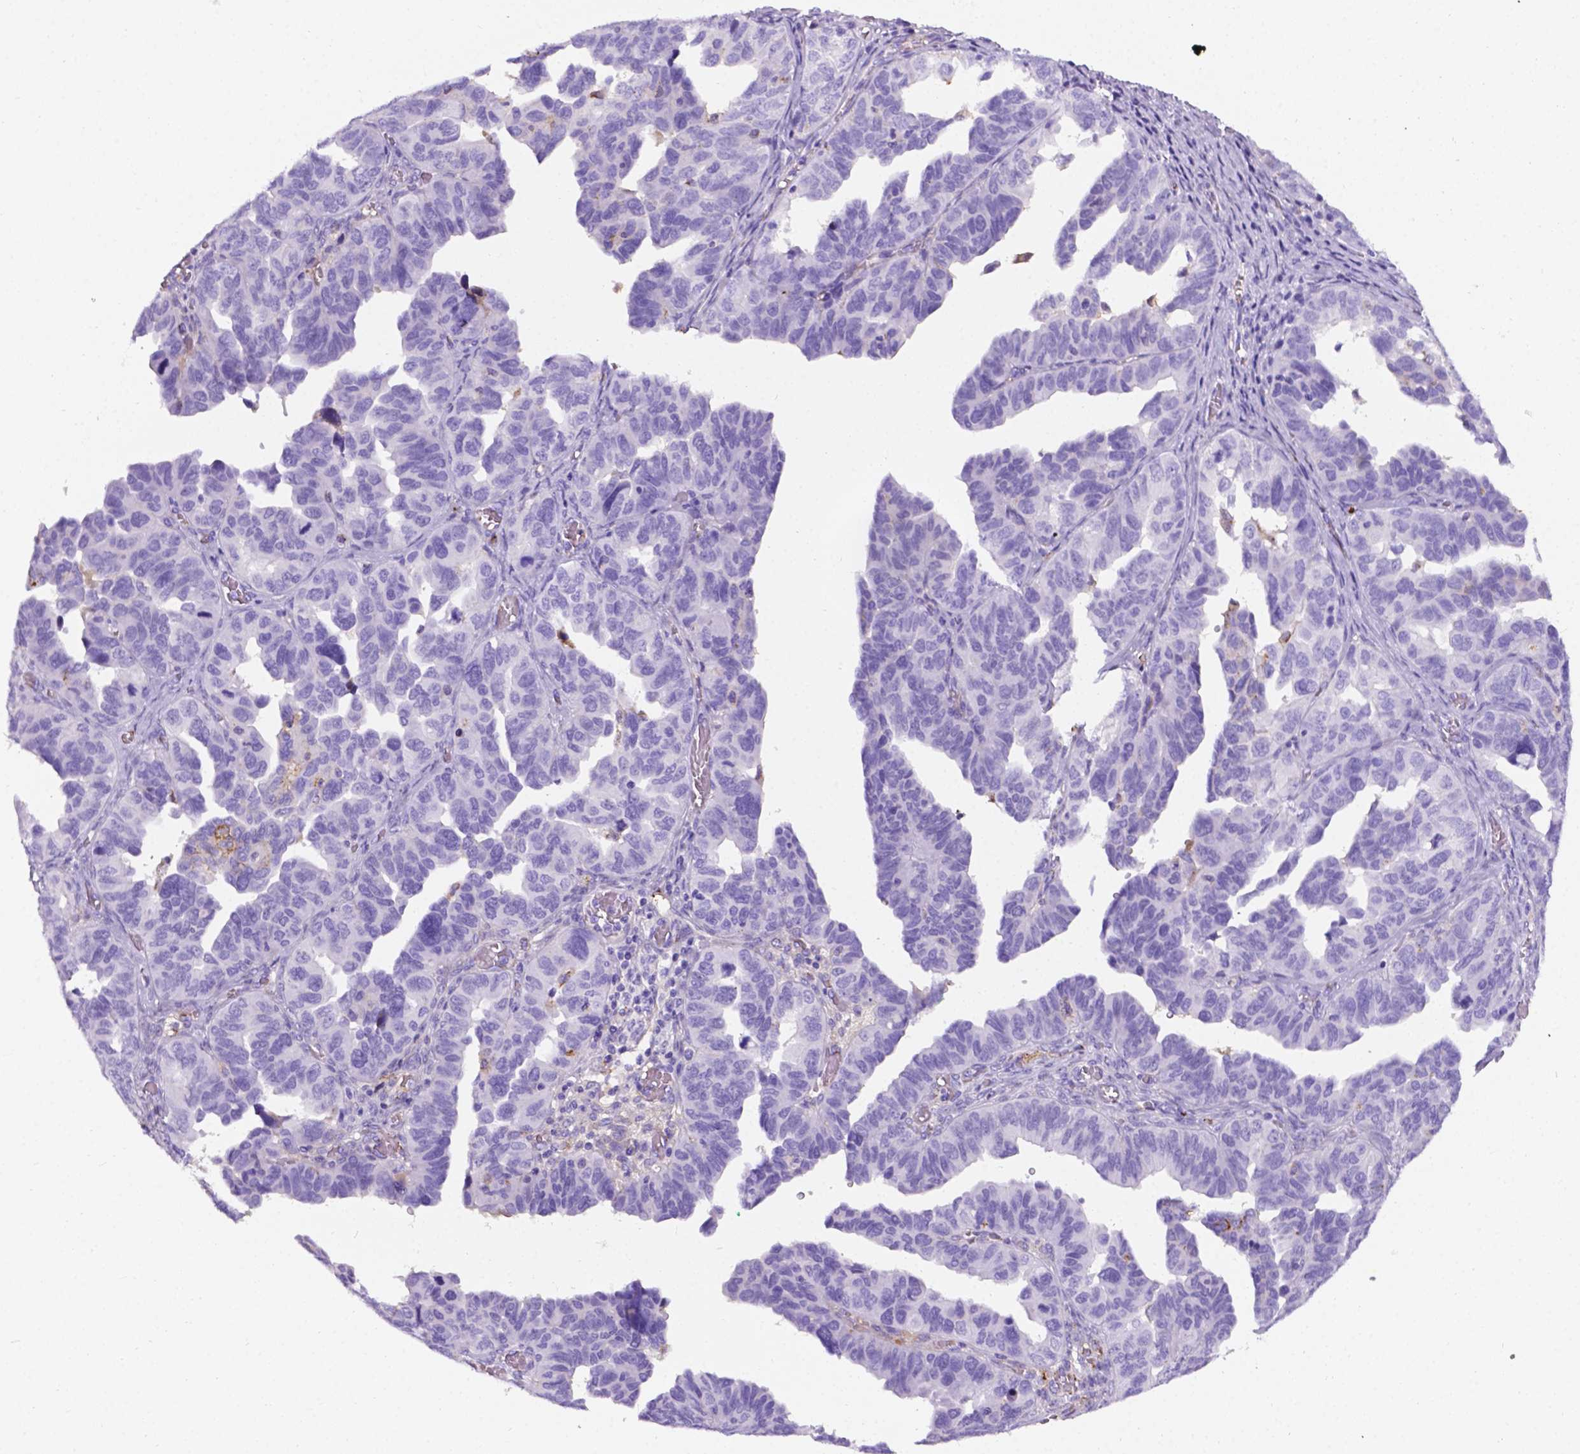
{"staining": {"intensity": "negative", "quantity": "none", "location": "none"}, "tissue": "ovarian cancer", "cell_type": "Tumor cells", "image_type": "cancer", "snomed": [{"axis": "morphology", "description": "Cystadenocarcinoma, serous, NOS"}, {"axis": "topography", "description": "Ovary"}], "caption": "Immunohistochemical staining of ovarian serous cystadenocarcinoma shows no significant staining in tumor cells.", "gene": "APOE", "patient": {"sex": "female", "age": 64}}